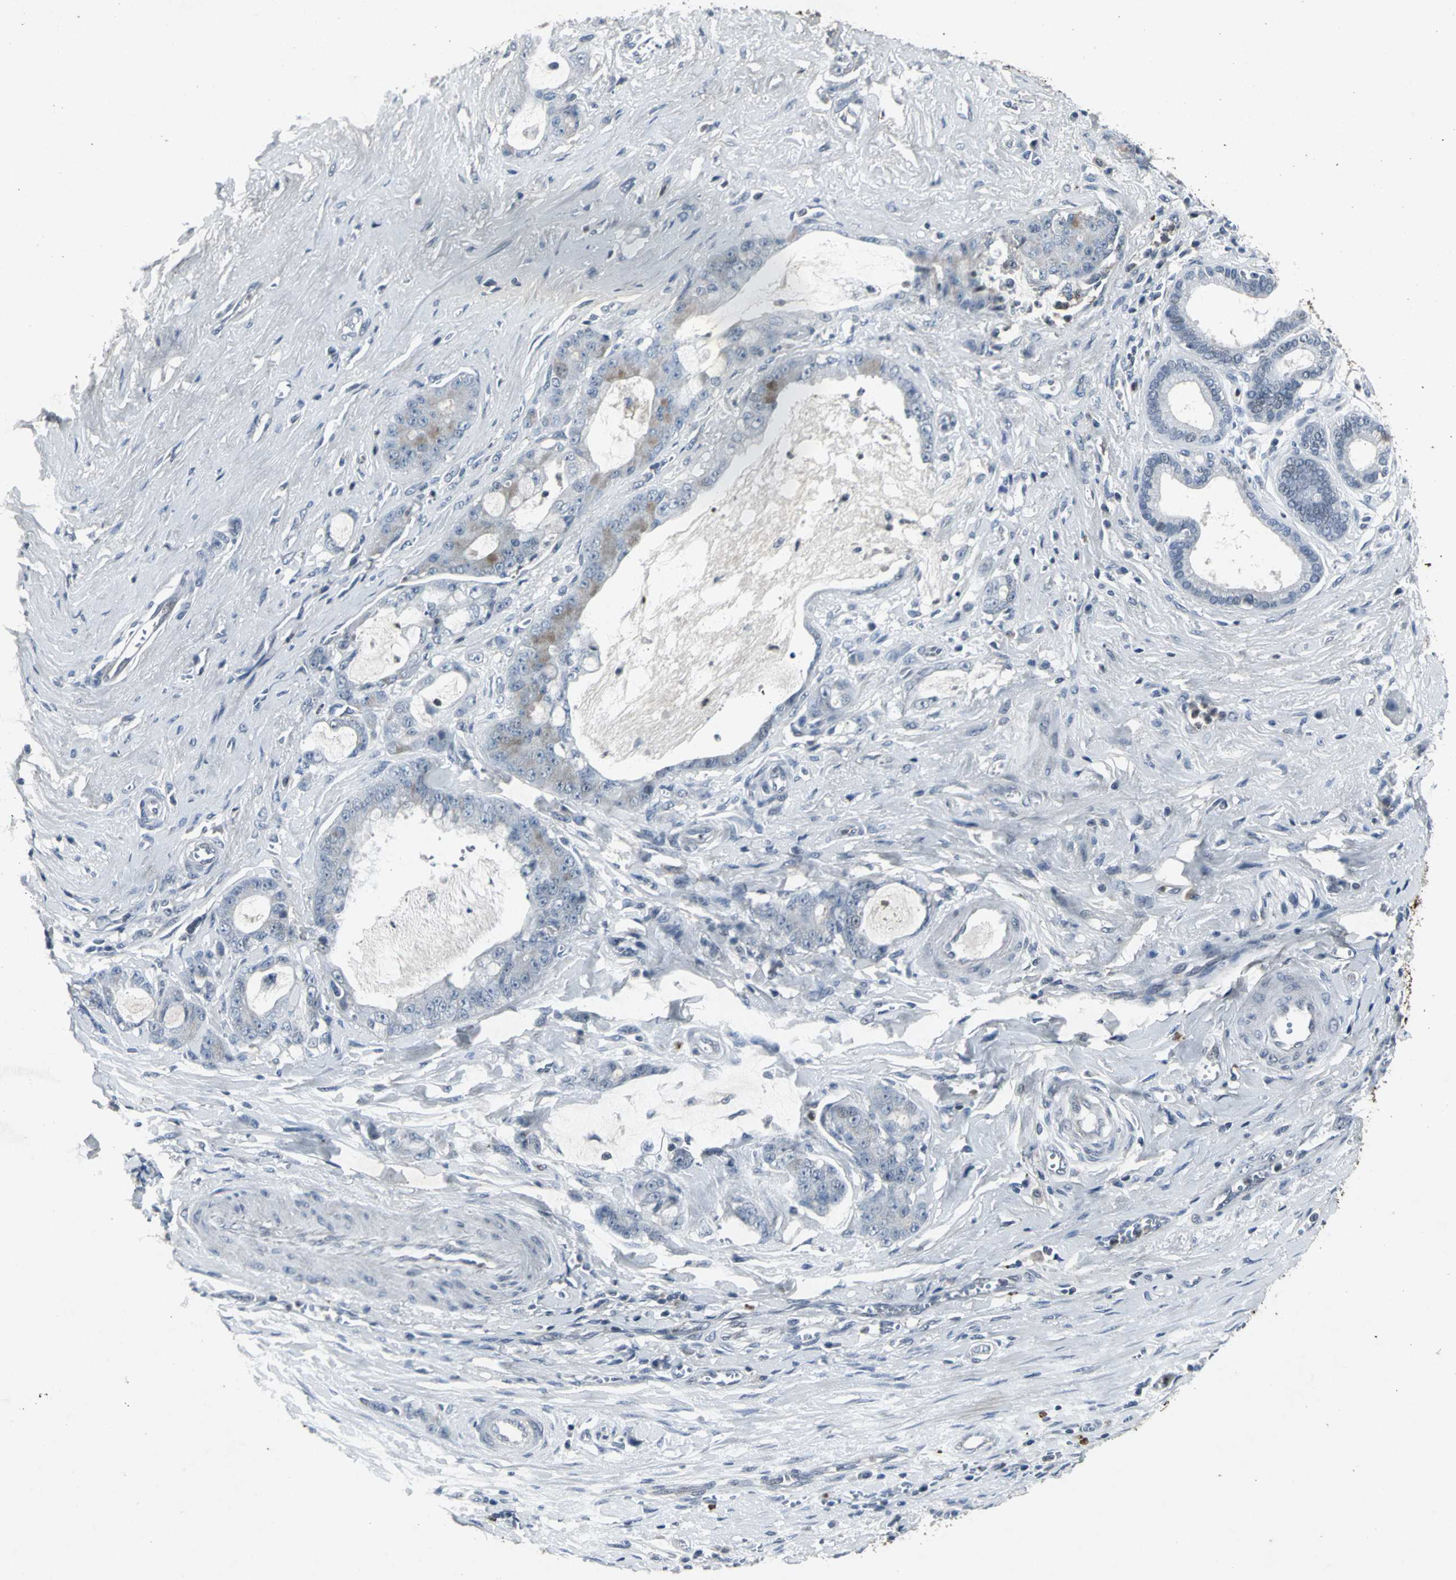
{"staining": {"intensity": "weak", "quantity": "<25%", "location": "cytoplasmic/membranous"}, "tissue": "pancreatic cancer", "cell_type": "Tumor cells", "image_type": "cancer", "snomed": [{"axis": "morphology", "description": "Adenocarcinoma, NOS"}, {"axis": "topography", "description": "Pancreas"}], "caption": "Immunohistochemistry histopathology image of human pancreatic cancer stained for a protein (brown), which exhibits no staining in tumor cells.", "gene": "BMP4", "patient": {"sex": "female", "age": 73}}